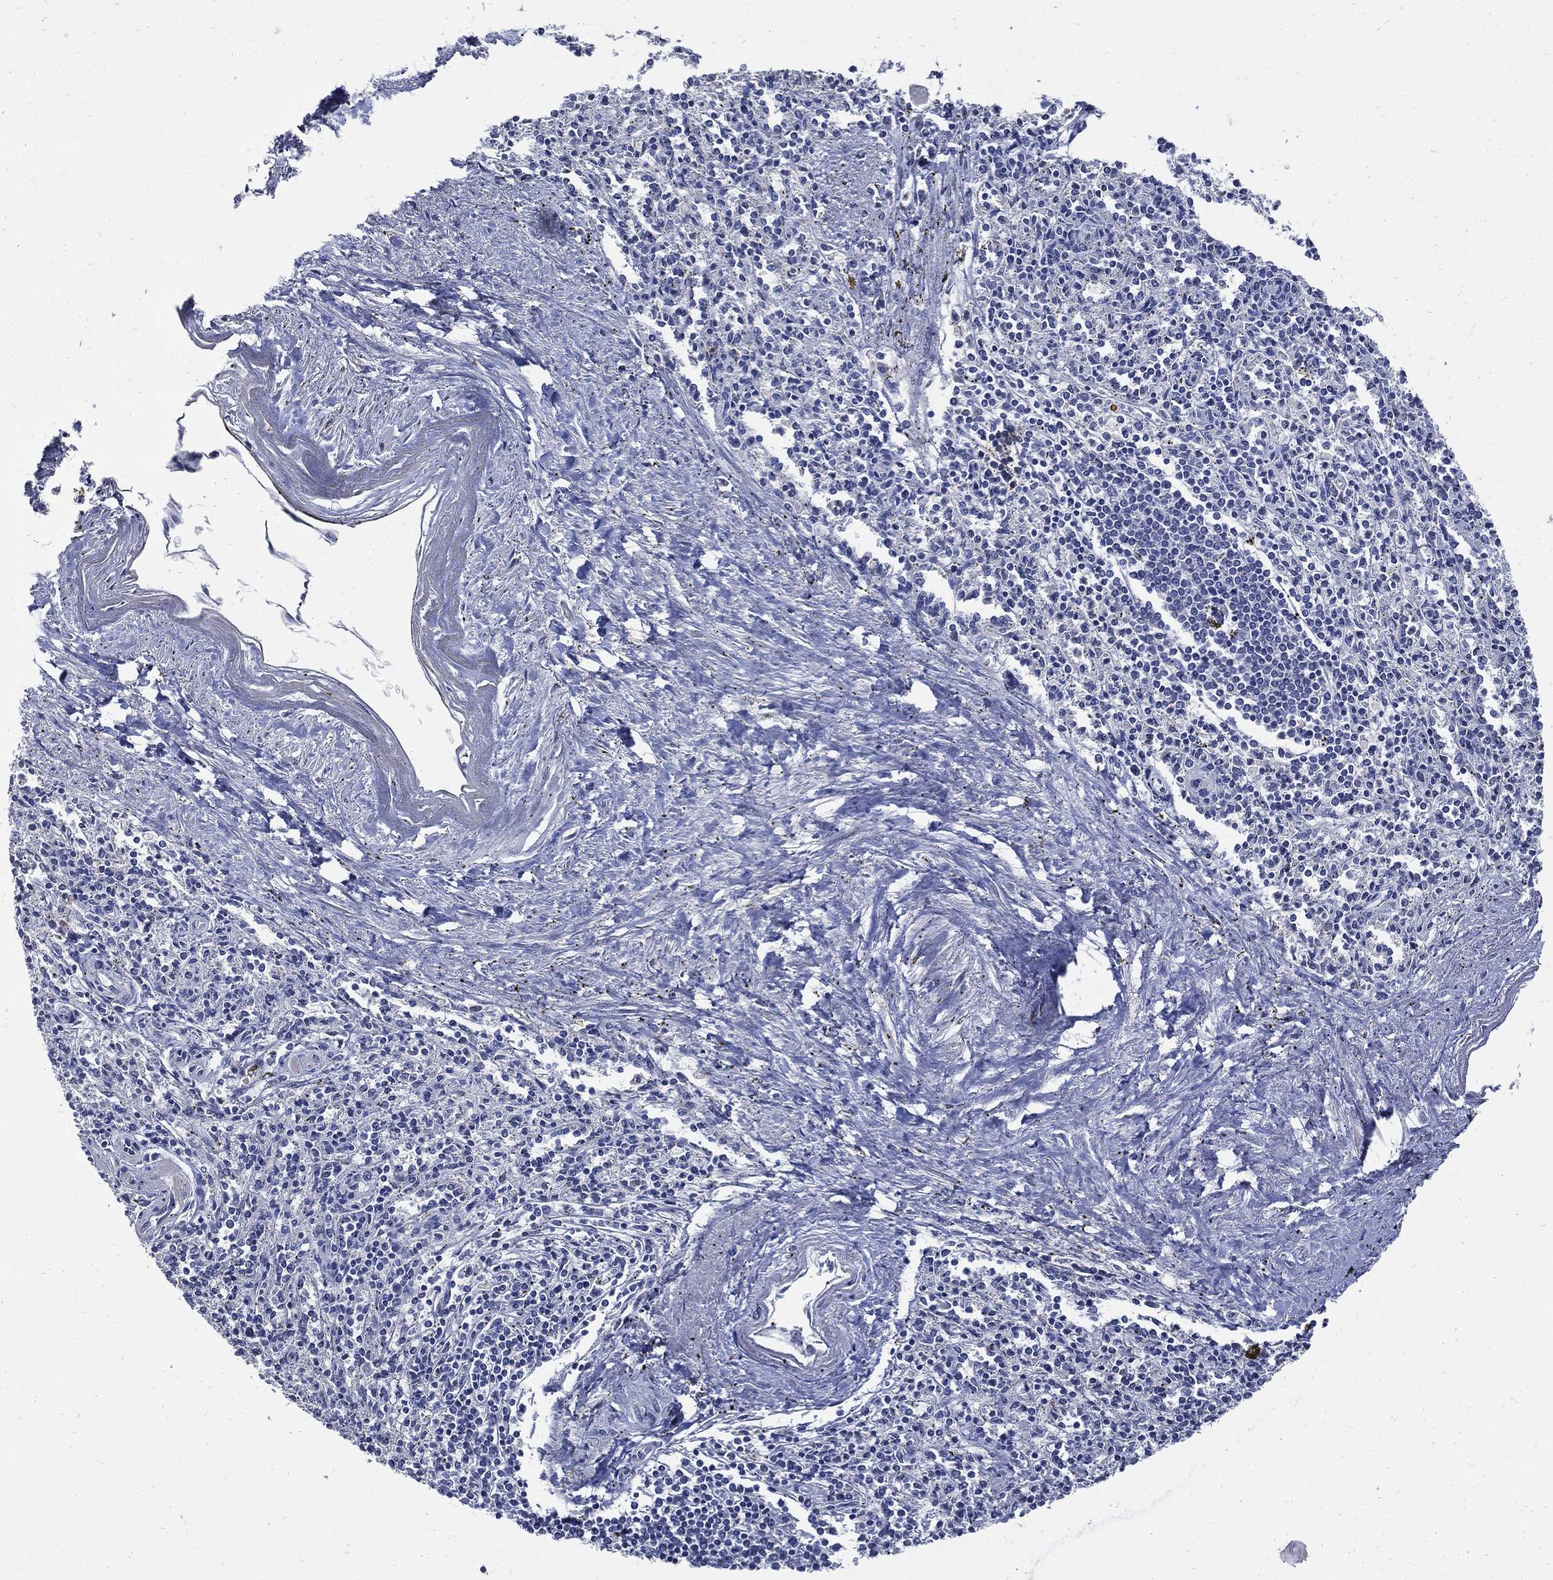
{"staining": {"intensity": "negative", "quantity": "none", "location": "none"}, "tissue": "spleen", "cell_type": "Cells in red pulp", "image_type": "normal", "snomed": [{"axis": "morphology", "description": "Normal tissue, NOS"}, {"axis": "topography", "description": "Spleen"}], "caption": "Cells in red pulp show no significant expression in normal spleen. (Brightfield microscopy of DAB (3,3'-diaminobenzidine) IHC at high magnification).", "gene": "CPE", "patient": {"sex": "male", "age": 69}}